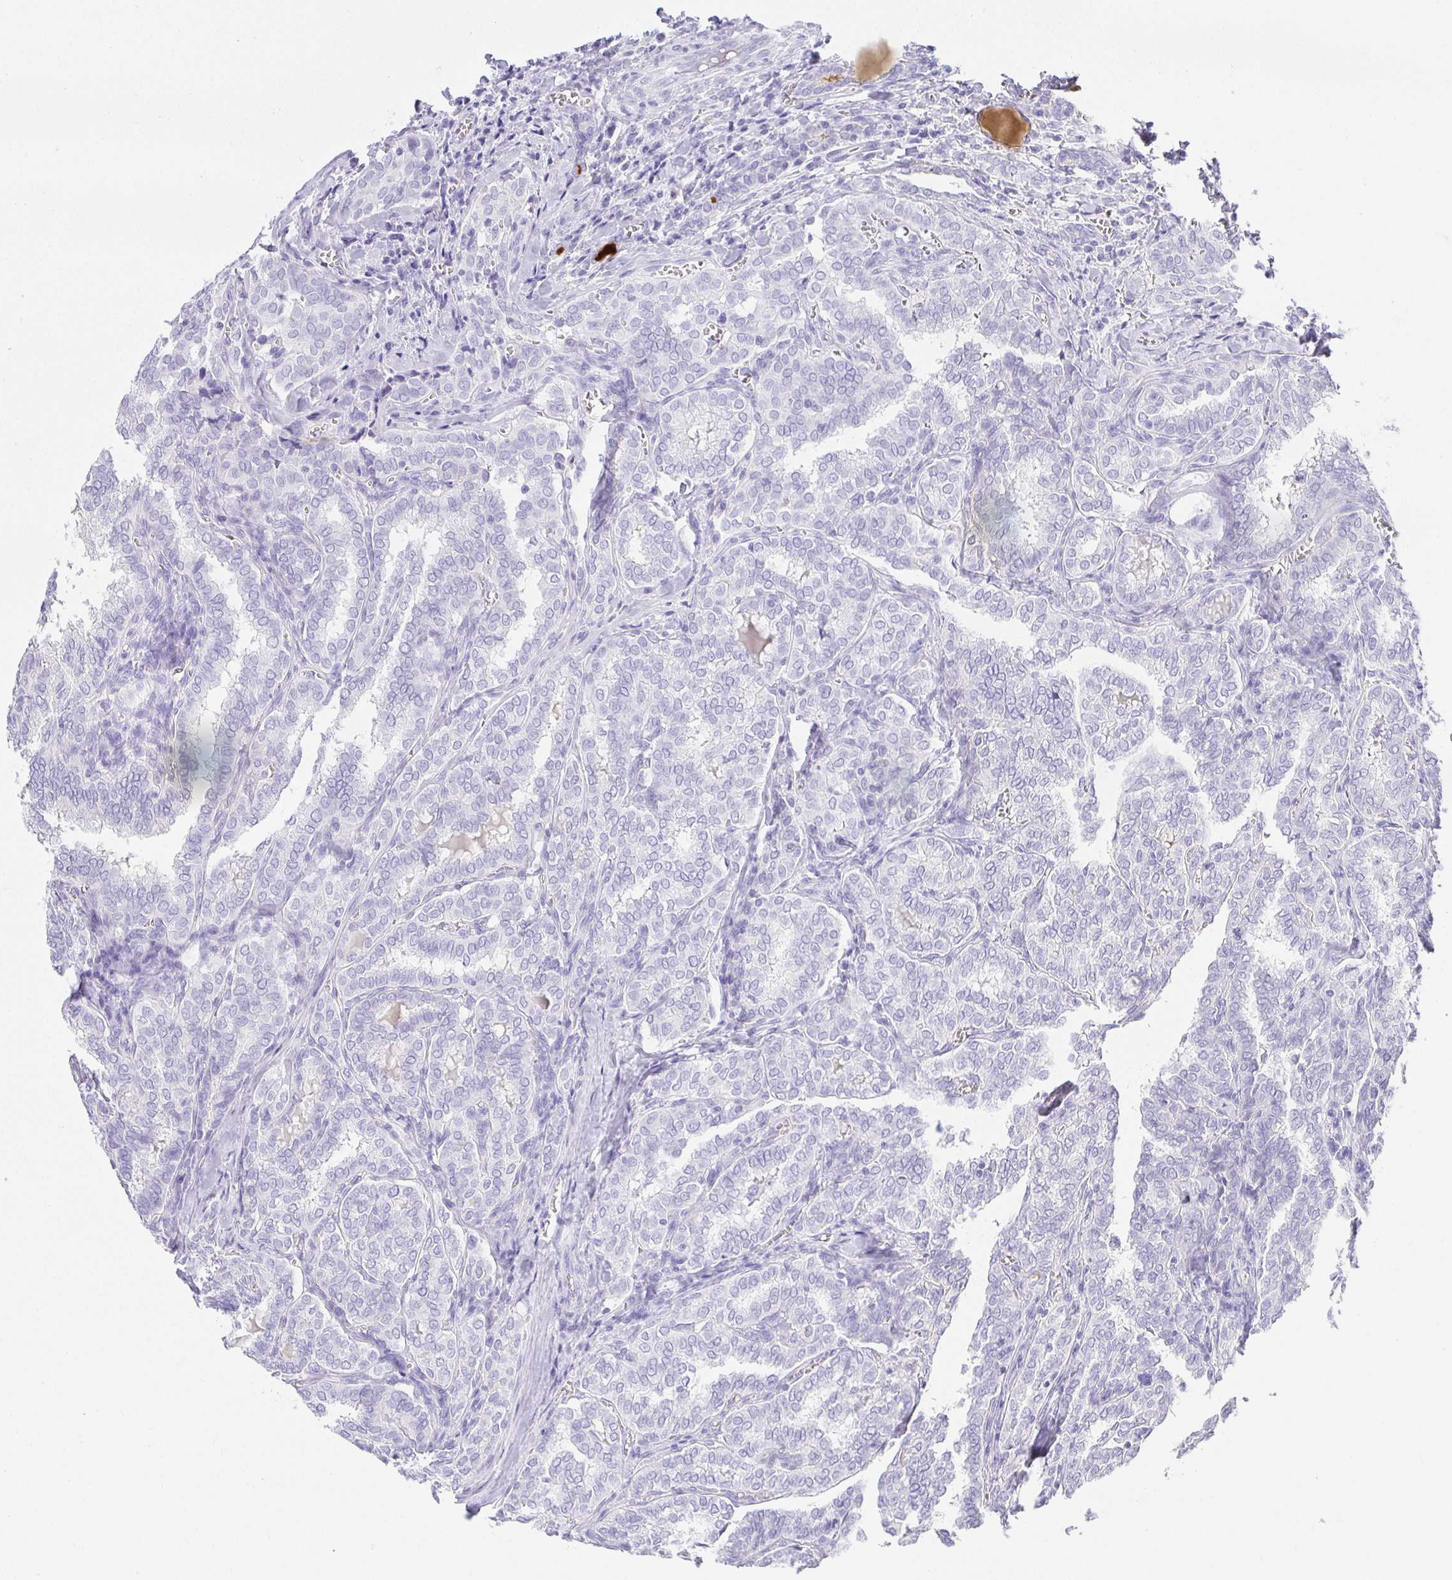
{"staining": {"intensity": "negative", "quantity": "none", "location": "none"}, "tissue": "thyroid cancer", "cell_type": "Tumor cells", "image_type": "cancer", "snomed": [{"axis": "morphology", "description": "Papillary adenocarcinoma, NOS"}, {"axis": "topography", "description": "Thyroid gland"}], "caption": "This is an immunohistochemistry histopathology image of human thyroid papillary adenocarcinoma. There is no positivity in tumor cells.", "gene": "CHAT", "patient": {"sex": "female", "age": 30}}